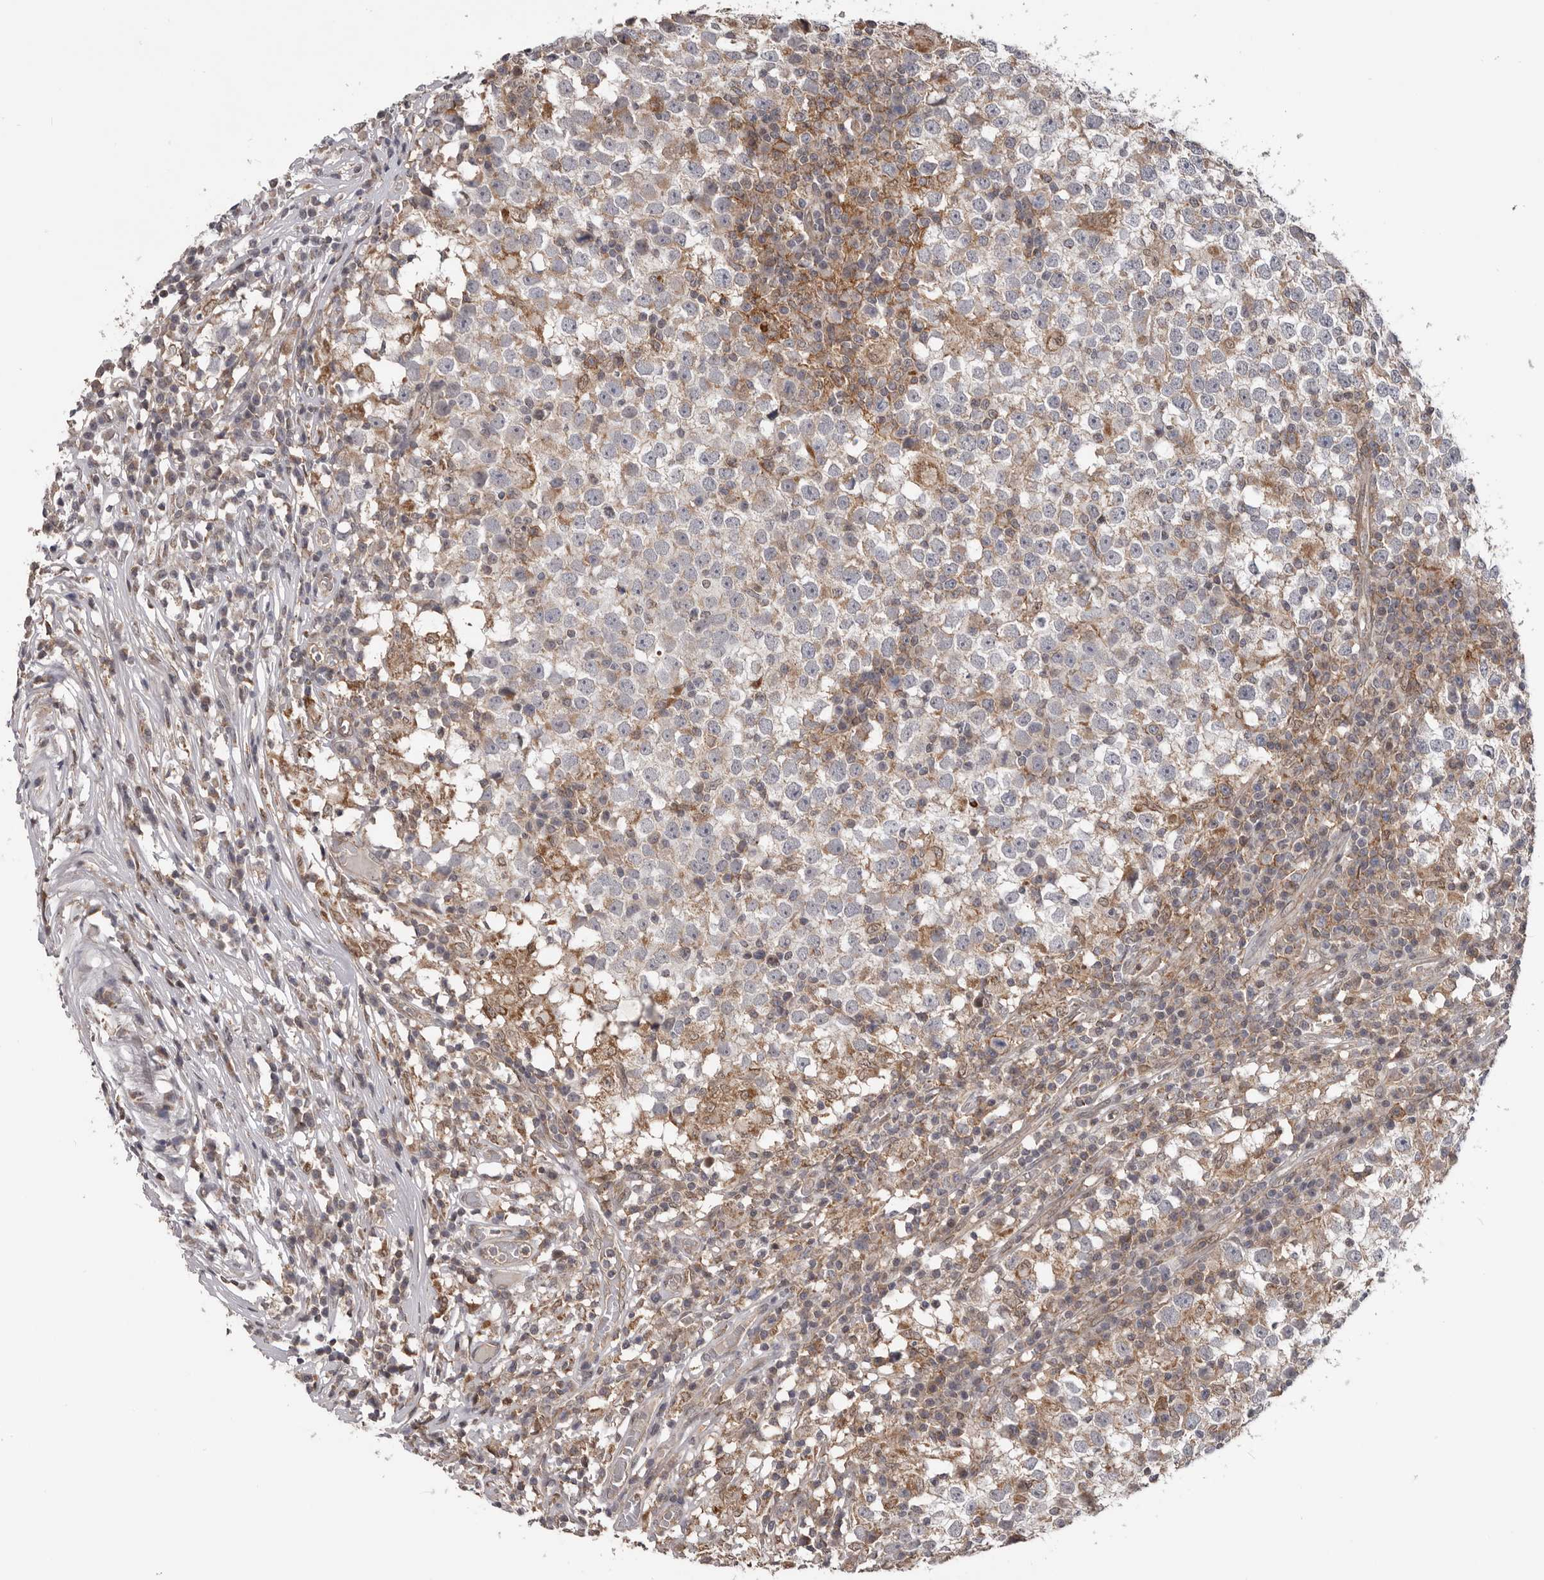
{"staining": {"intensity": "weak", "quantity": "<25%", "location": "cytoplasmic/membranous"}, "tissue": "testis cancer", "cell_type": "Tumor cells", "image_type": "cancer", "snomed": [{"axis": "morphology", "description": "Seminoma, NOS"}, {"axis": "topography", "description": "Testis"}], "caption": "The micrograph shows no staining of tumor cells in seminoma (testis).", "gene": "MOGAT2", "patient": {"sex": "male", "age": 65}}